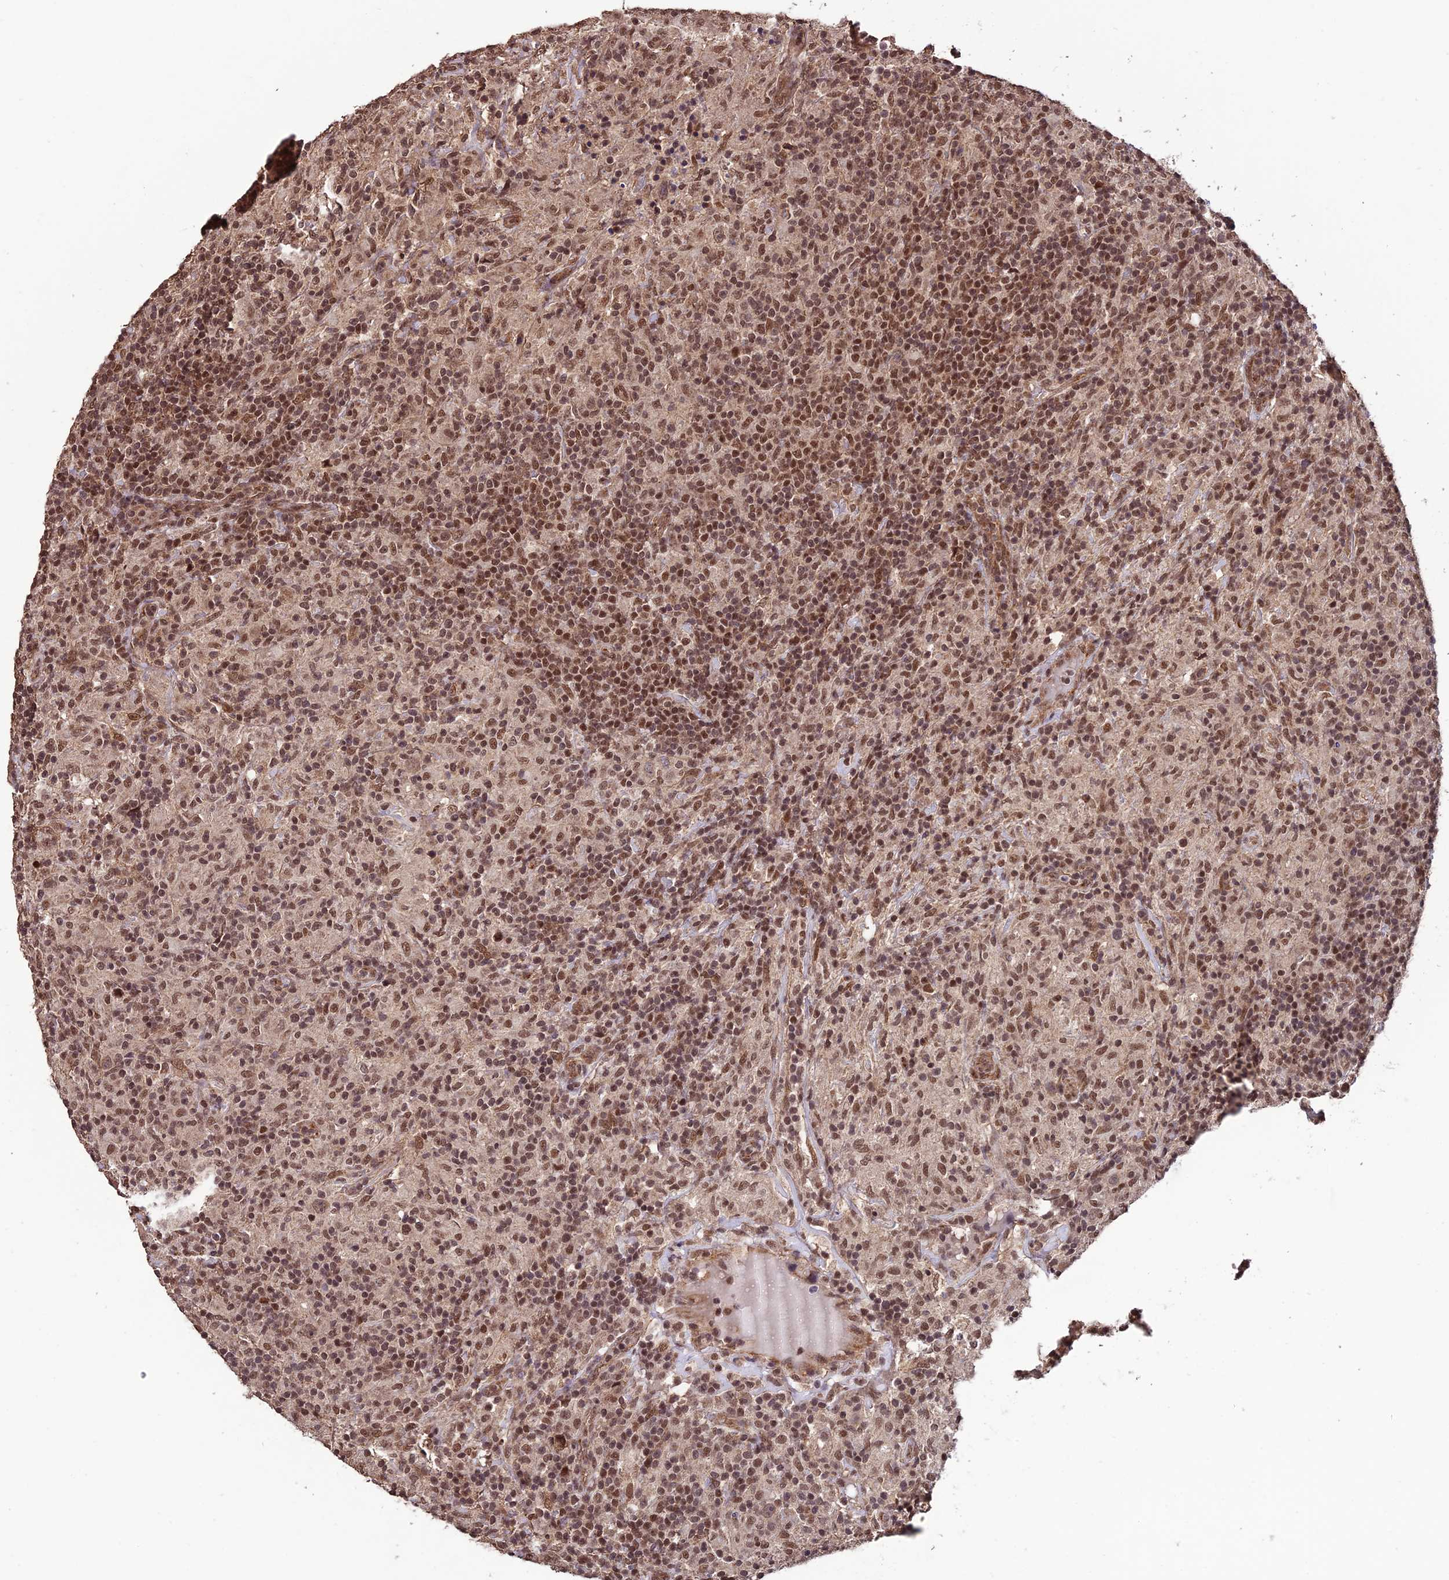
{"staining": {"intensity": "moderate", "quantity": ">75%", "location": "nuclear"}, "tissue": "lymphoma", "cell_type": "Tumor cells", "image_type": "cancer", "snomed": [{"axis": "morphology", "description": "Hodgkin's disease, NOS"}, {"axis": "topography", "description": "Lymph node"}], "caption": "Lymphoma stained for a protein (brown) displays moderate nuclear positive staining in about >75% of tumor cells.", "gene": "CABIN1", "patient": {"sex": "male", "age": 70}}